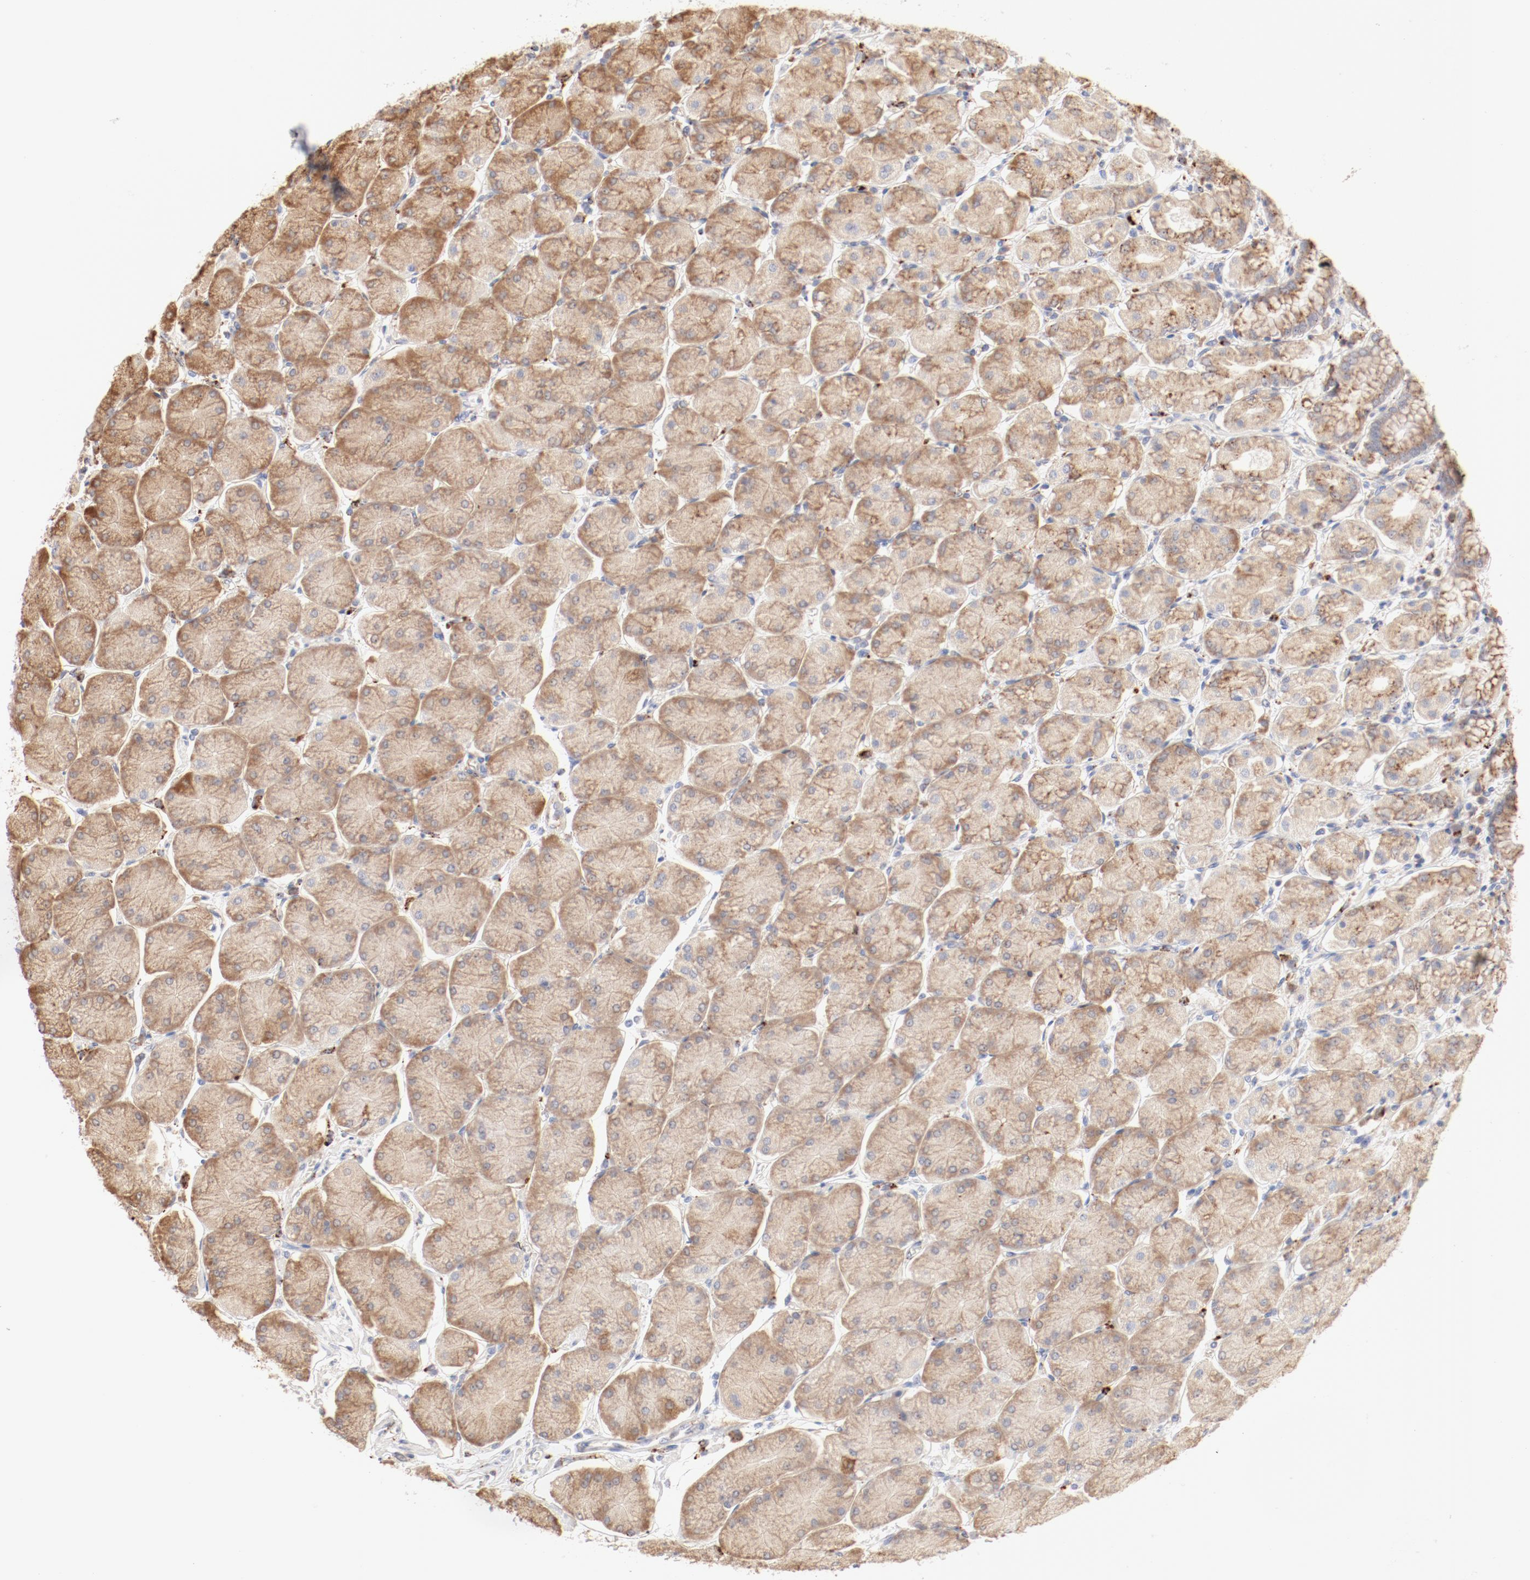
{"staining": {"intensity": "moderate", "quantity": ">75%", "location": "cytoplasmic/membranous"}, "tissue": "stomach", "cell_type": "Glandular cells", "image_type": "normal", "snomed": [{"axis": "morphology", "description": "Normal tissue, NOS"}, {"axis": "topography", "description": "Stomach, upper"}, {"axis": "topography", "description": "Stomach"}], "caption": "About >75% of glandular cells in unremarkable stomach exhibit moderate cytoplasmic/membranous protein positivity as visualized by brown immunohistochemical staining.", "gene": "CTSH", "patient": {"sex": "male", "age": 76}}